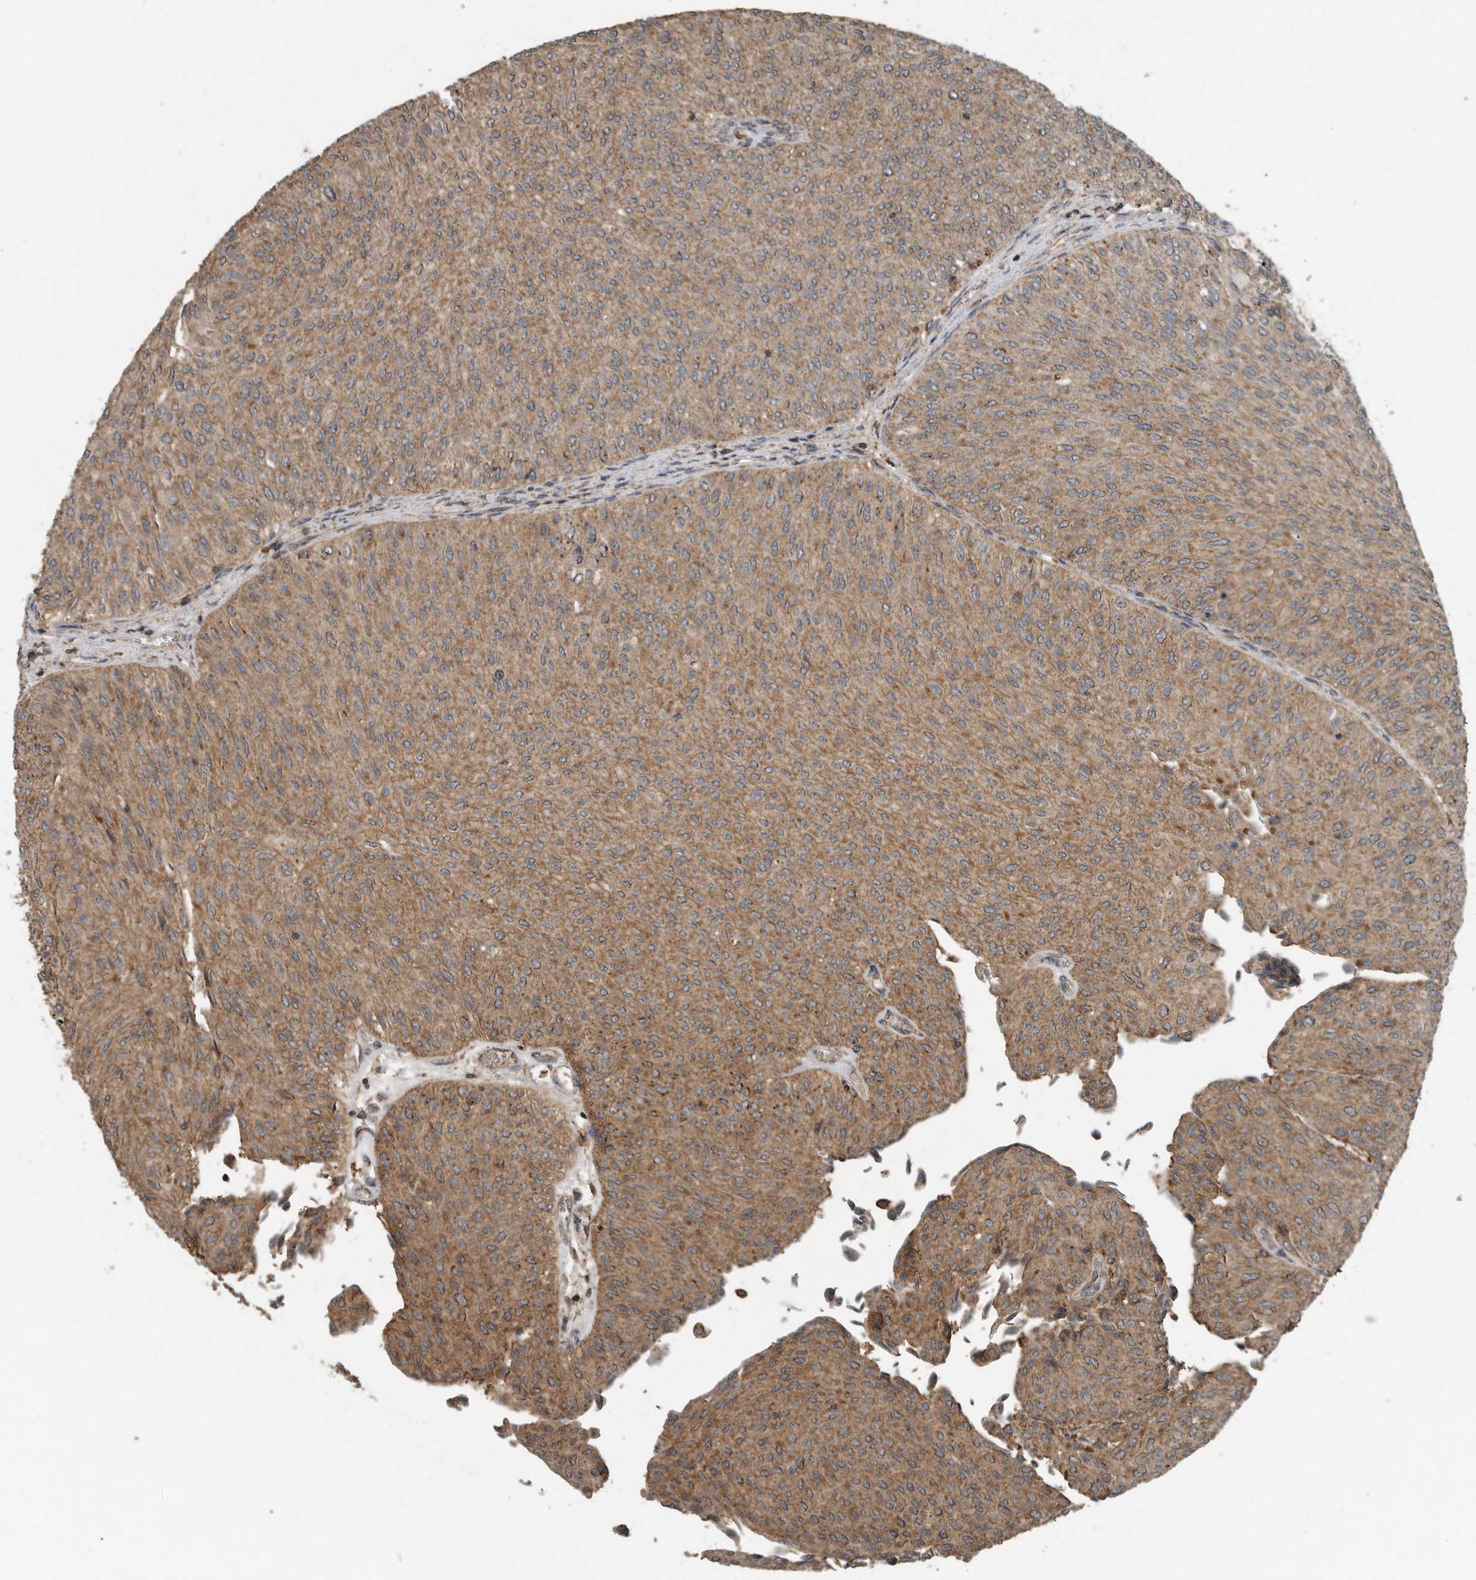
{"staining": {"intensity": "moderate", "quantity": ">75%", "location": "cytoplasmic/membranous"}, "tissue": "urothelial cancer", "cell_type": "Tumor cells", "image_type": "cancer", "snomed": [{"axis": "morphology", "description": "Urothelial carcinoma, Low grade"}, {"axis": "topography", "description": "Urinary bladder"}], "caption": "Immunohistochemical staining of human urothelial cancer shows medium levels of moderate cytoplasmic/membranous positivity in about >75% of tumor cells. (DAB IHC, brown staining for protein, blue staining for nuclei).", "gene": "IL6ST", "patient": {"sex": "male", "age": 78}}